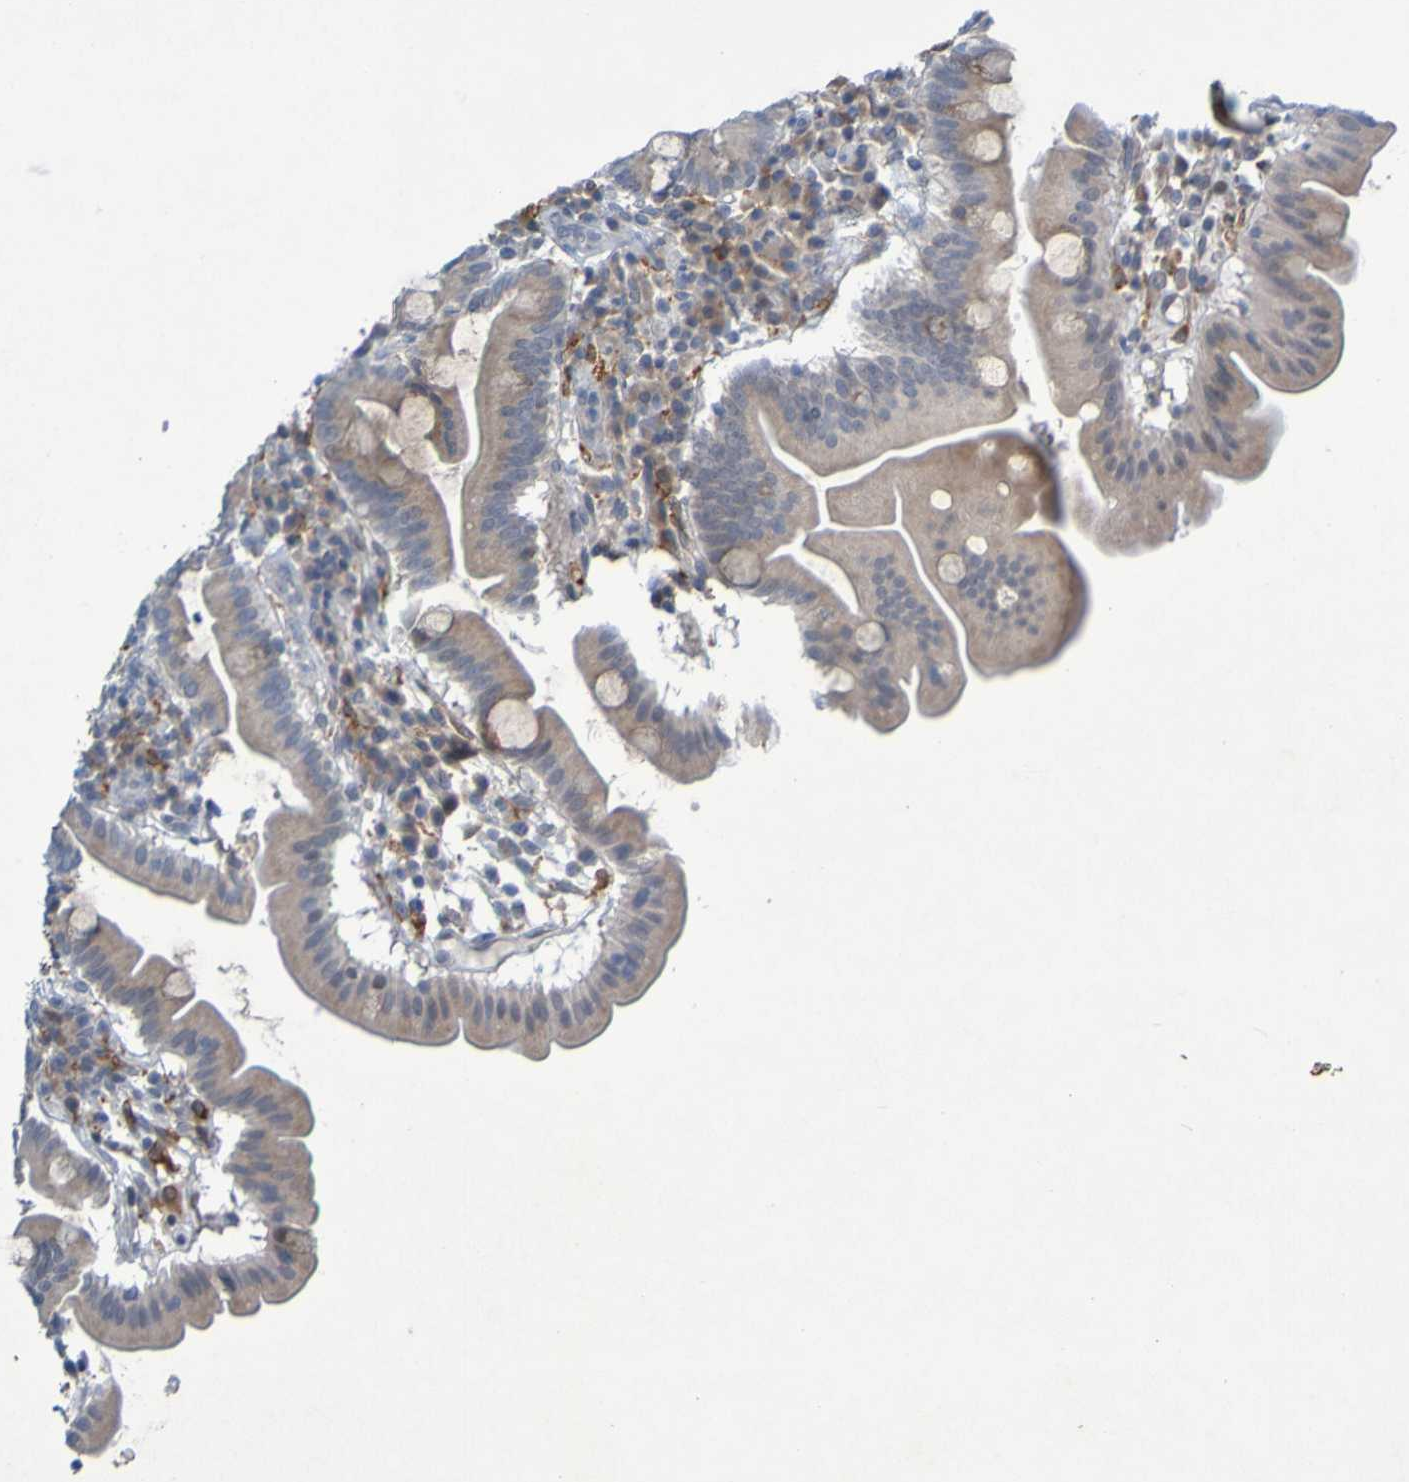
{"staining": {"intensity": "weak", "quantity": ">75%", "location": "cytoplasmic/membranous"}, "tissue": "duodenum", "cell_type": "Glandular cells", "image_type": "normal", "snomed": [{"axis": "morphology", "description": "Normal tissue, NOS"}, {"axis": "topography", "description": "Duodenum"}], "caption": "Immunohistochemical staining of normal human duodenum shows weak cytoplasmic/membranous protein positivity in about >75% of glandular cells.", "gene": "LILRB5", "patient": {"sex": "male", "age": 50}}